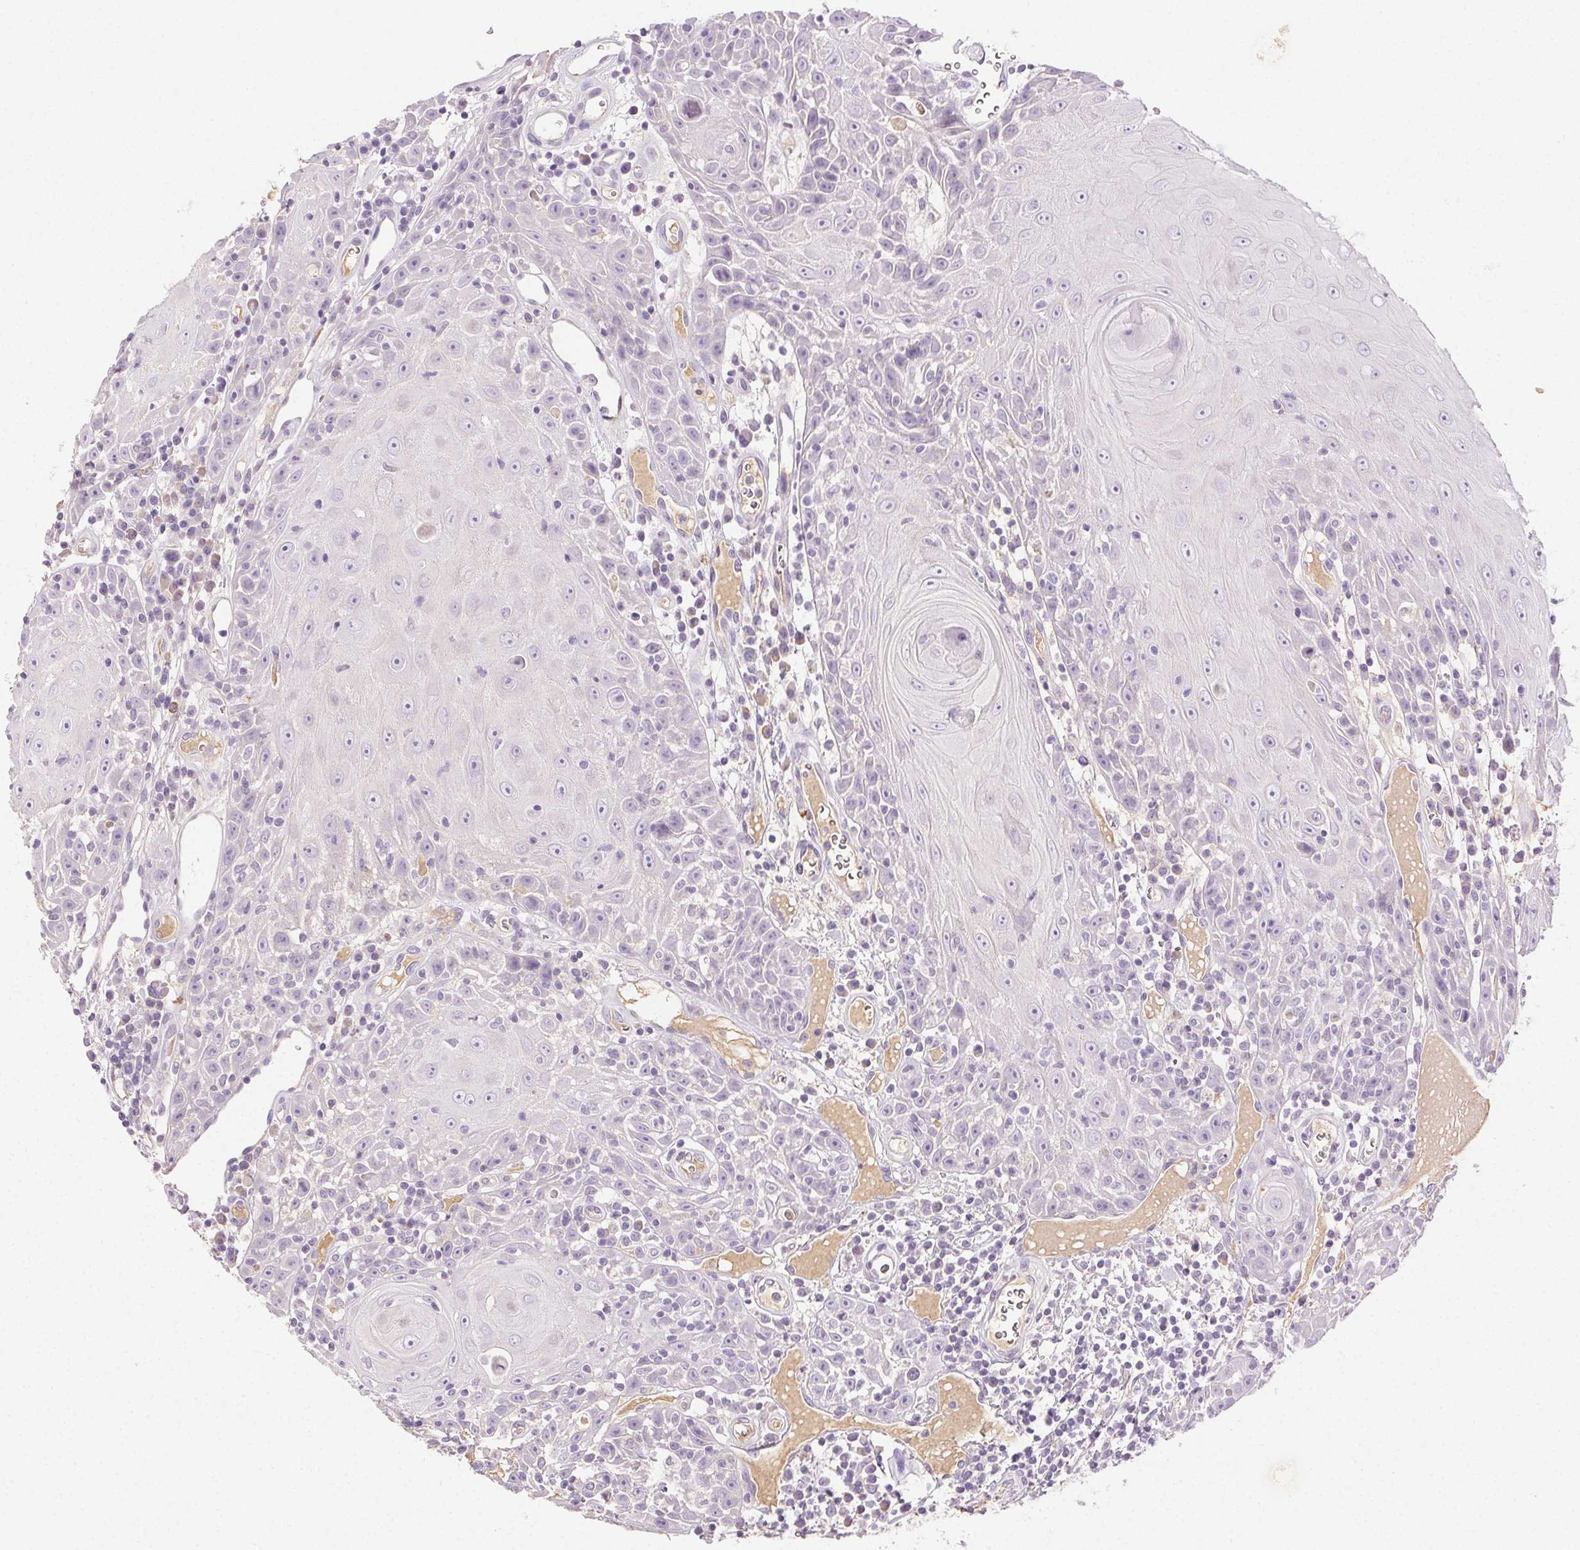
{"staining": {"intensity": "negative", "quantity": "none", "location": "none"}, "tissue": "head and neck cancer", "cell_type": "Tumor cells", "image_type": "cancer", "snomed": [{"axis": "morphology", "description": "Squamous cell carcinoma, NOS"}, {"axis": "topography", "description": "Head-Neck"}], "caption": "Tumor cells show no significant protein staining in head and neck cancer.", "gene": "BPIFB2", "patient": {"sex": "male", "age": 52}}